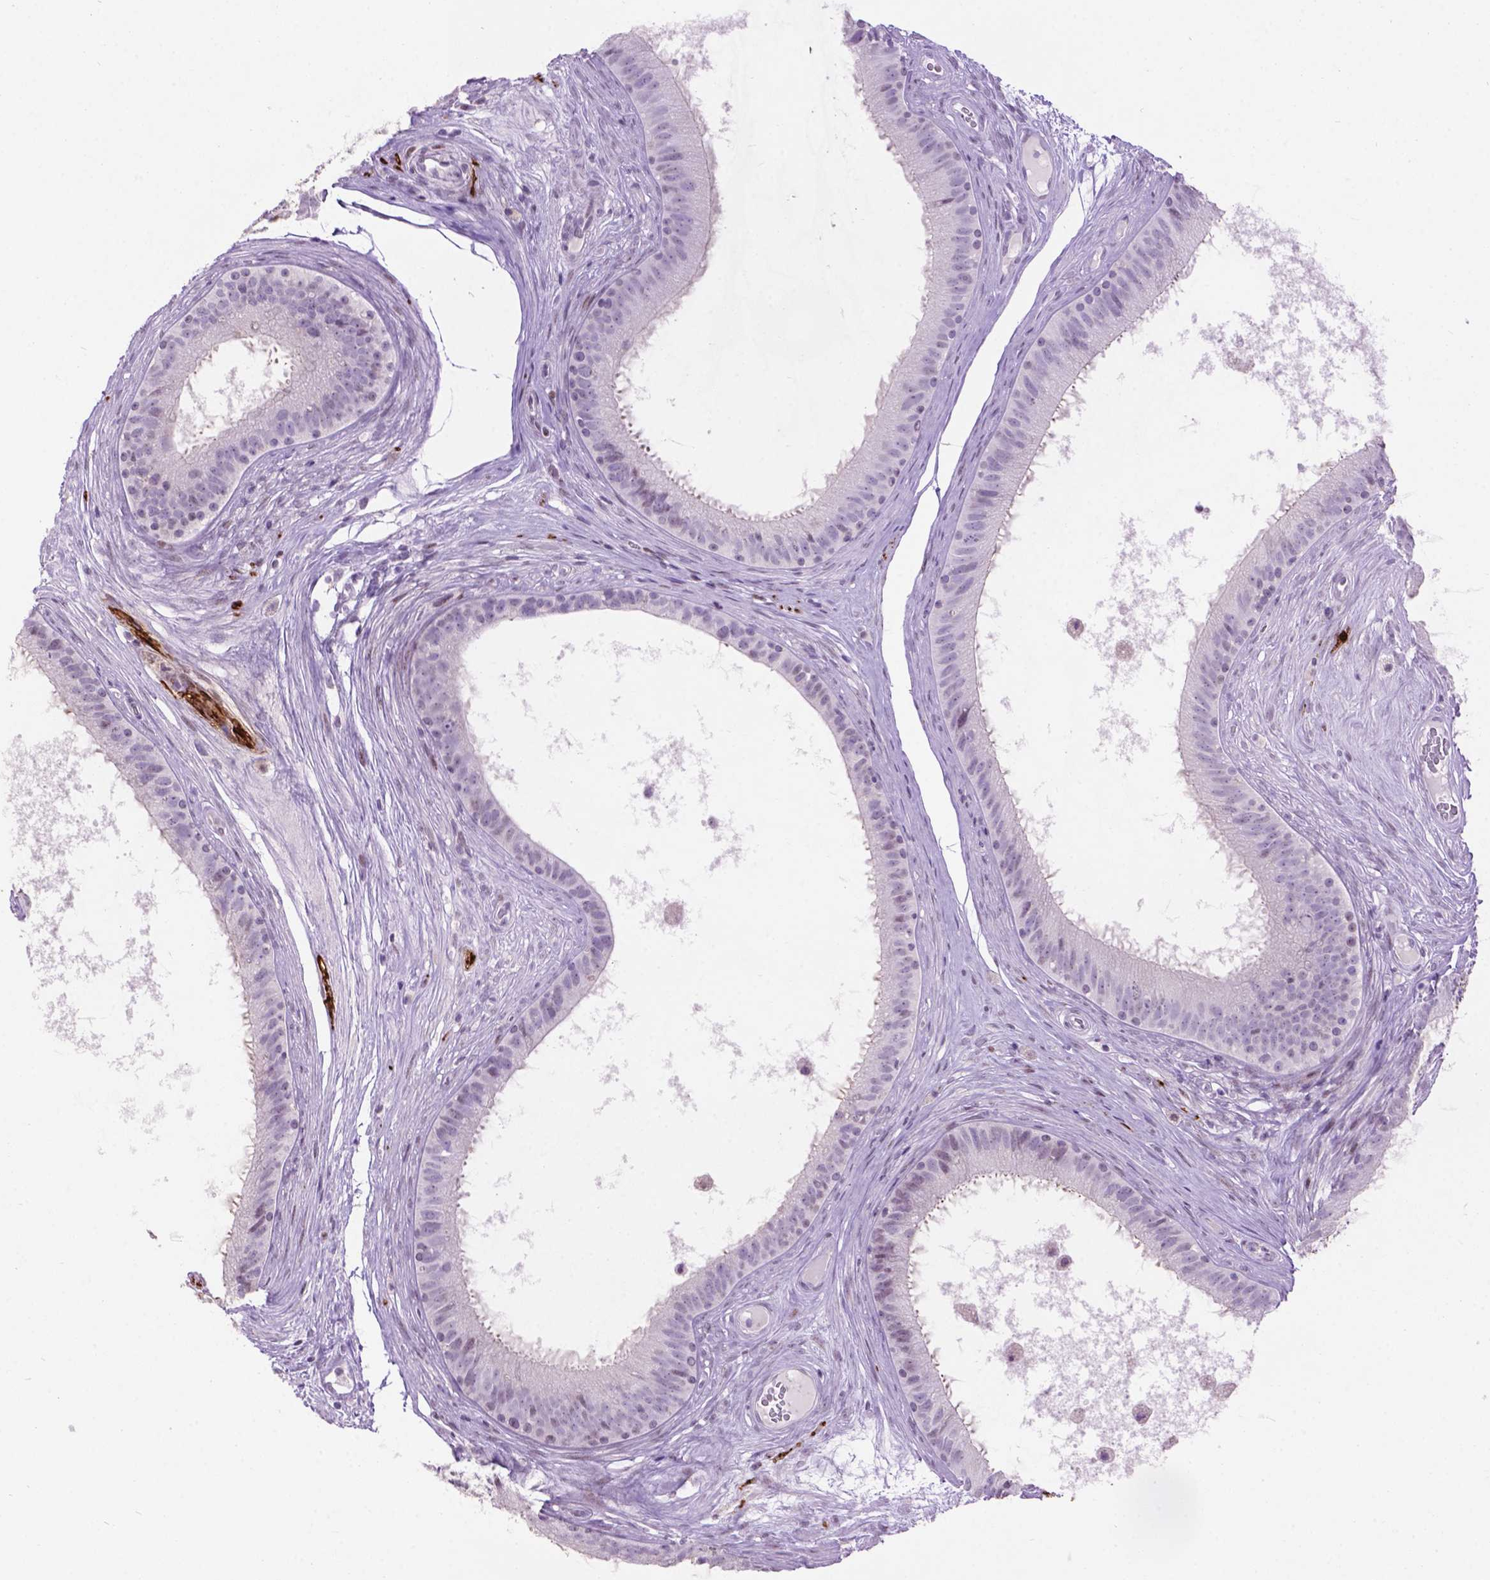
{"staining": {"intensity": "negative", "quantity": "none", "location": "none"}, "tissue": "epididymis", "cell_type": "Glandular cells", "image_type": "normal", "snomed": [{"axis": "morphology", "description": "Normal tissue, NOS"}, {"axis": "topography", "description": "Epididymis"}], "caption": "IHC histopathology image of unremarkable epididymis: human epididymis stained with DAB shows no significant protein staining in glandular cells. (Brightfield microscopy of DAB (3,3'-diaminobenzidine) immunohistochemistry (IHC) at high magnification).", "gene": "TH", "patient": {"sex": "male", "age": 59}}